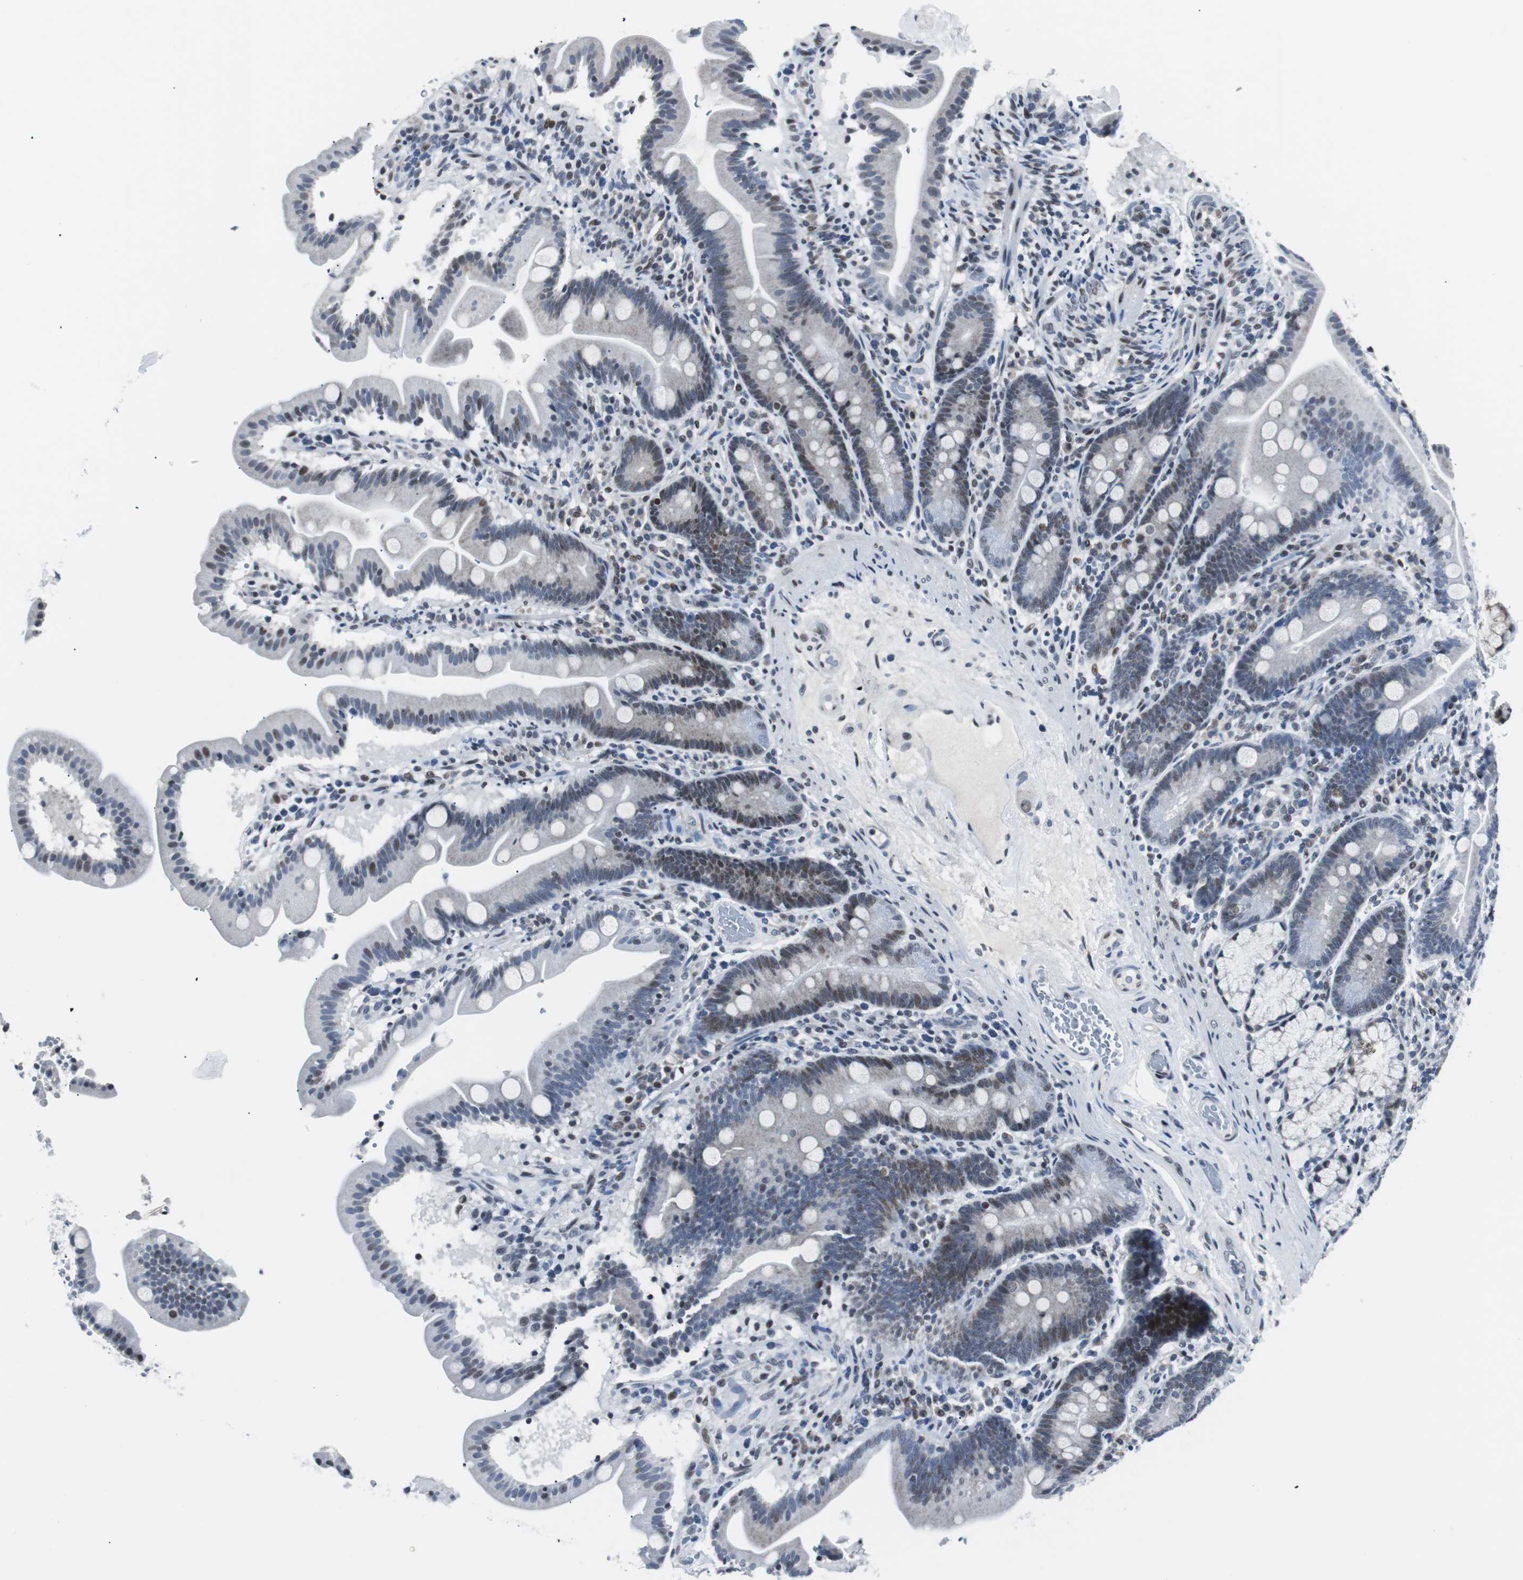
{"staining": {"intensity": "weak", "quantity": "25%-75%", "location": "nuclear"}, "tissue": "duodenum", "cell_type": "Glandular cells", "image_type": "normal", "snomed": [{"axis": "morphology", "description": "Normal tissue, NOS"}, {"axis": "topography", "description": "Duodenum"}], "caption": "Duodenum was stained to show a protein in brown. There is low levels of weak nuclear expression in approximately 25%-75% of glandular cells. The staining is performed using DAB (3,3'-diaminobenzidine) brown chromogen to label protein expression. The nuclei are counter-stained blue using hematoxylin.", "gene": "MTA1", "patient": {"sex": "male", "age": 54}}